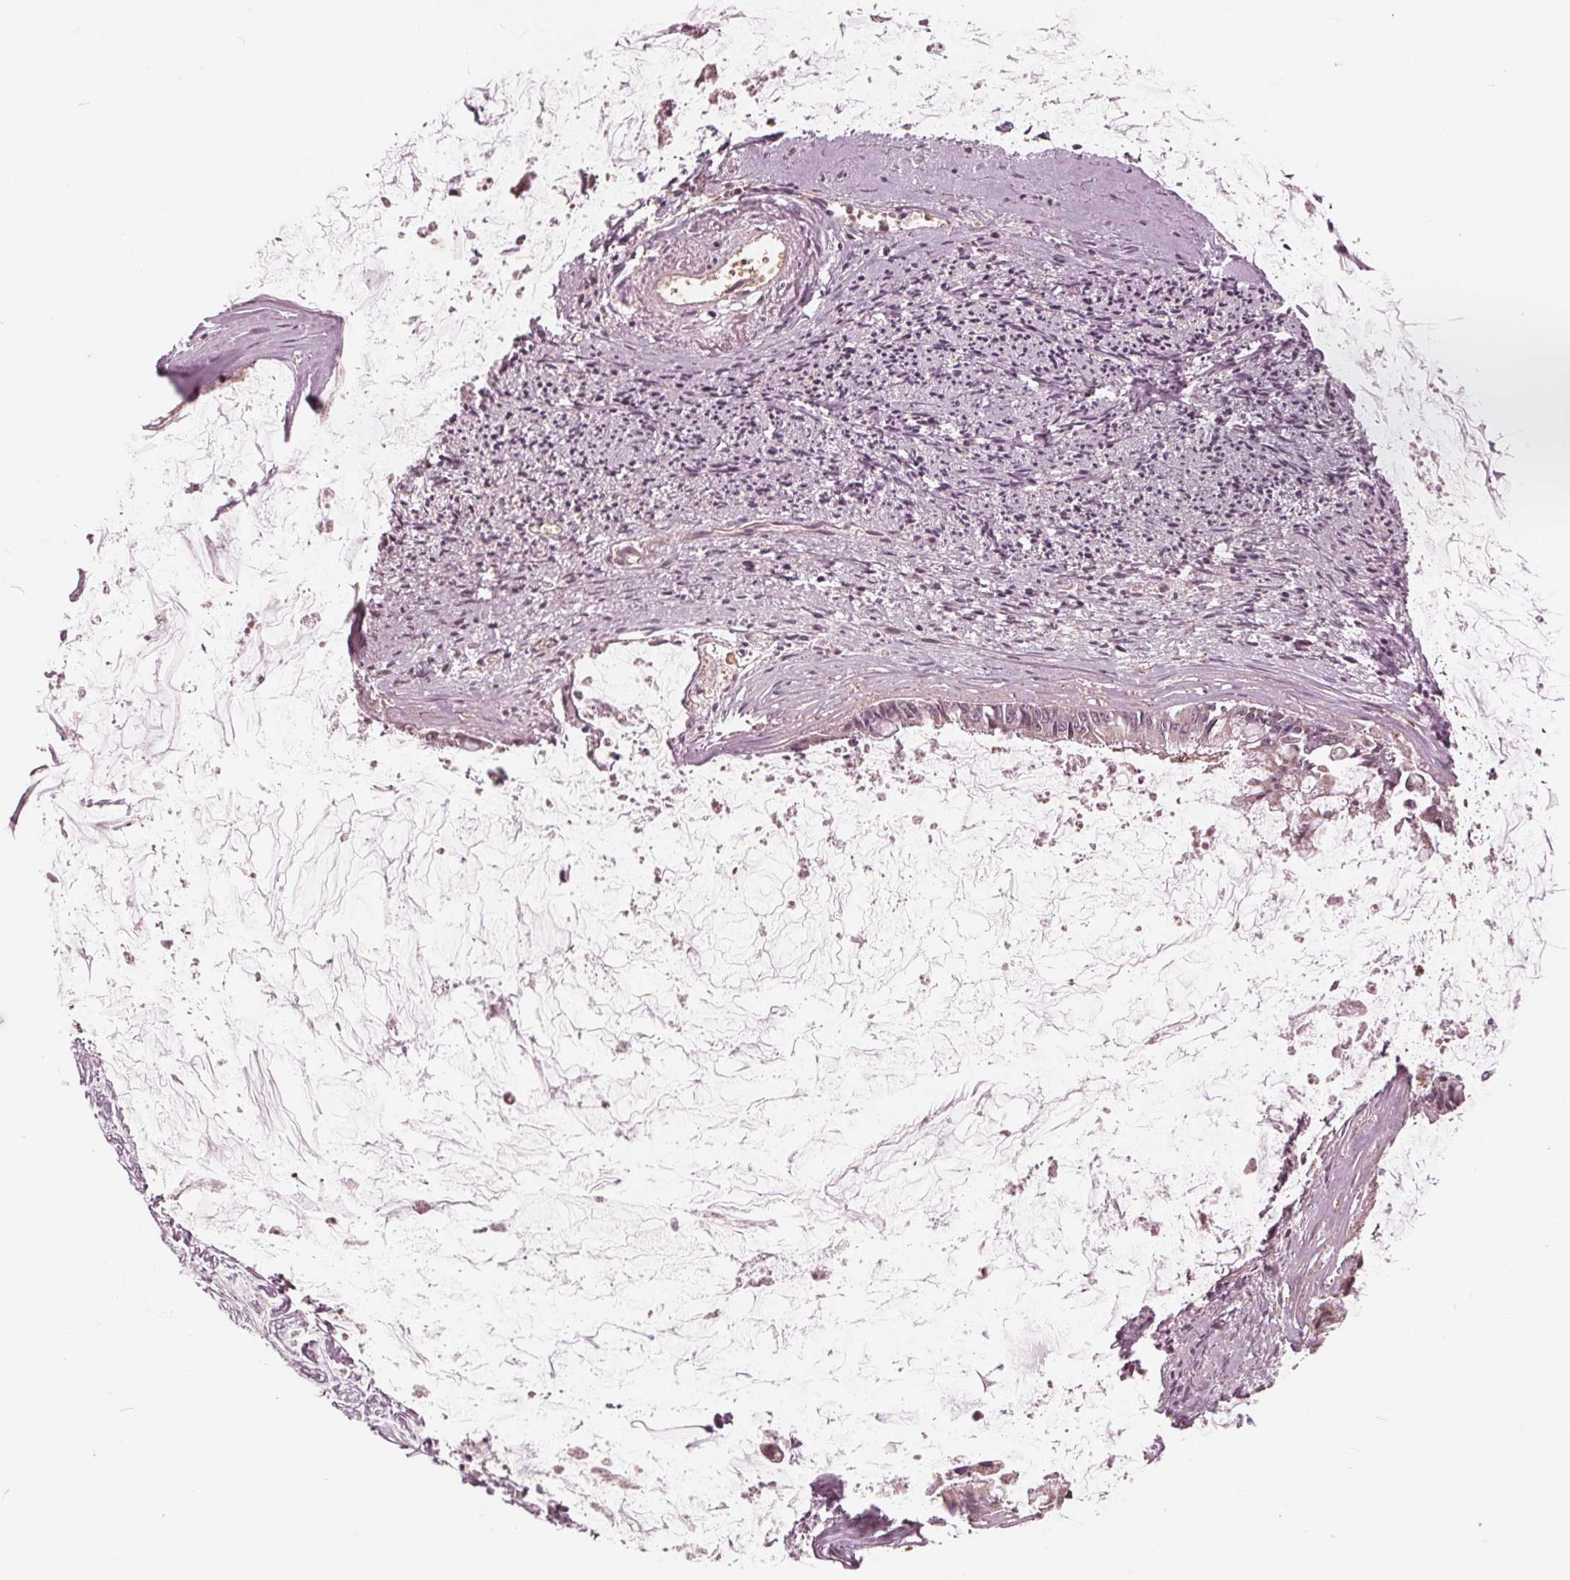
{"staining": {"intensity": "negative", "quantity": "none", "location": "none"}, "tissue": "ovarian cancer", "cell_type": "Tumor cells", "image_type": "cancer", "snomed": [{"axis": "morphology", "description": "Cystadenocarcinoma, mucinous, NOS"}, {"axis": "topography", "description": "Ovary"}], "caption": "Tumor cells show no significant protein expression in ovarian cancer (mucinous cystadenocarcinoma).", "gene": "HIRIP3", "patient": {"sex": "female", "age": 90}}